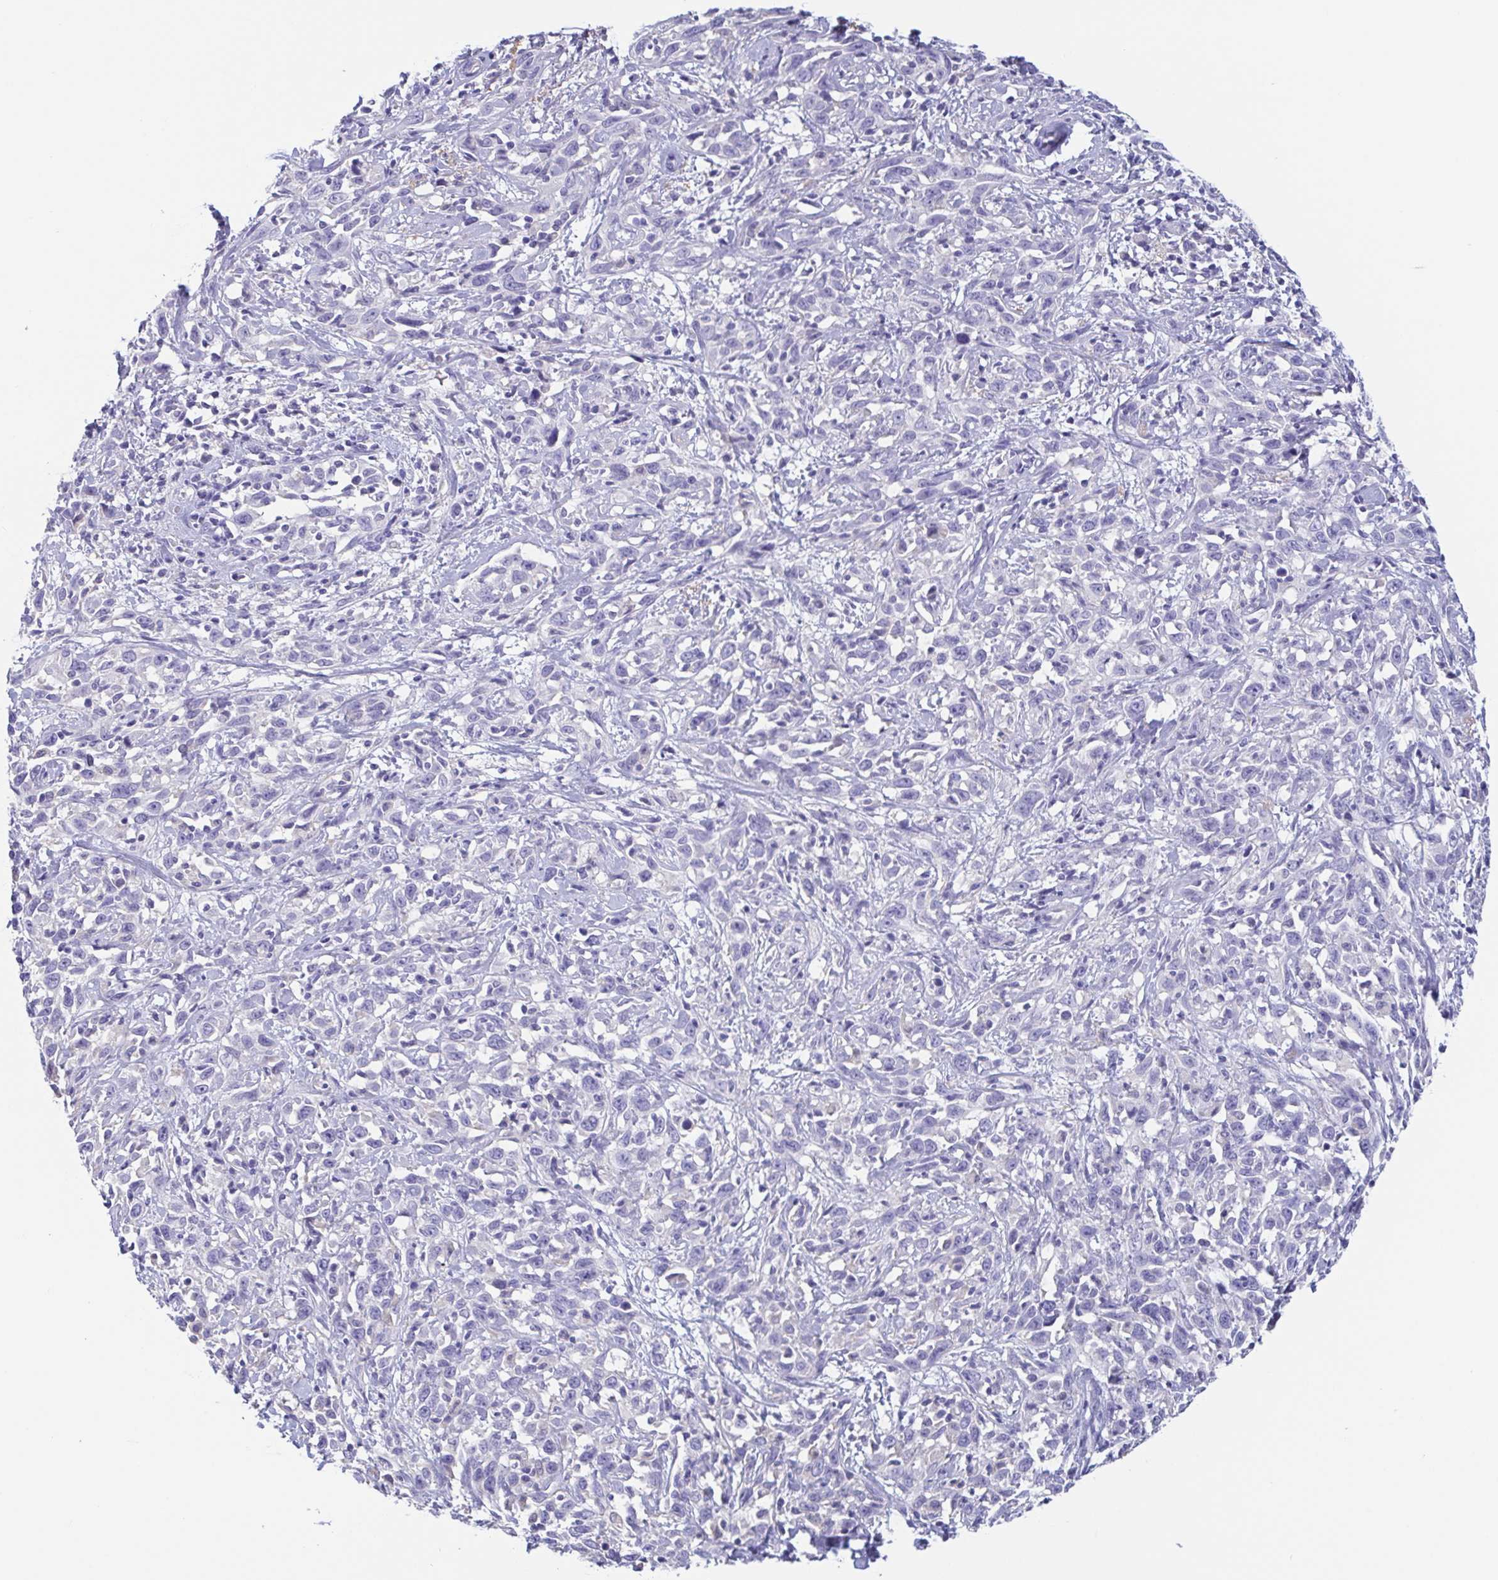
{"staining": {"intensity": "negative", "quantity": "none", "location": "none"}, "tissue": "cervical cancer", "cell_type": "Tumor cells", "image_type": "cancer", "snomed": [{"axis": "morphology", "description": "Adenocarcinoma, NOS"}, {"axis": "topography", "description": "Cervix"}], "caption": "Immunohistochemistry (IHC) histopathology image of human cervical cancer (adenocarcinoma) stained for a protein (brown), which reveals no positivity in tumor cells.", "gene": "TREH", "patient": {"sex": "female", "age": 40}}